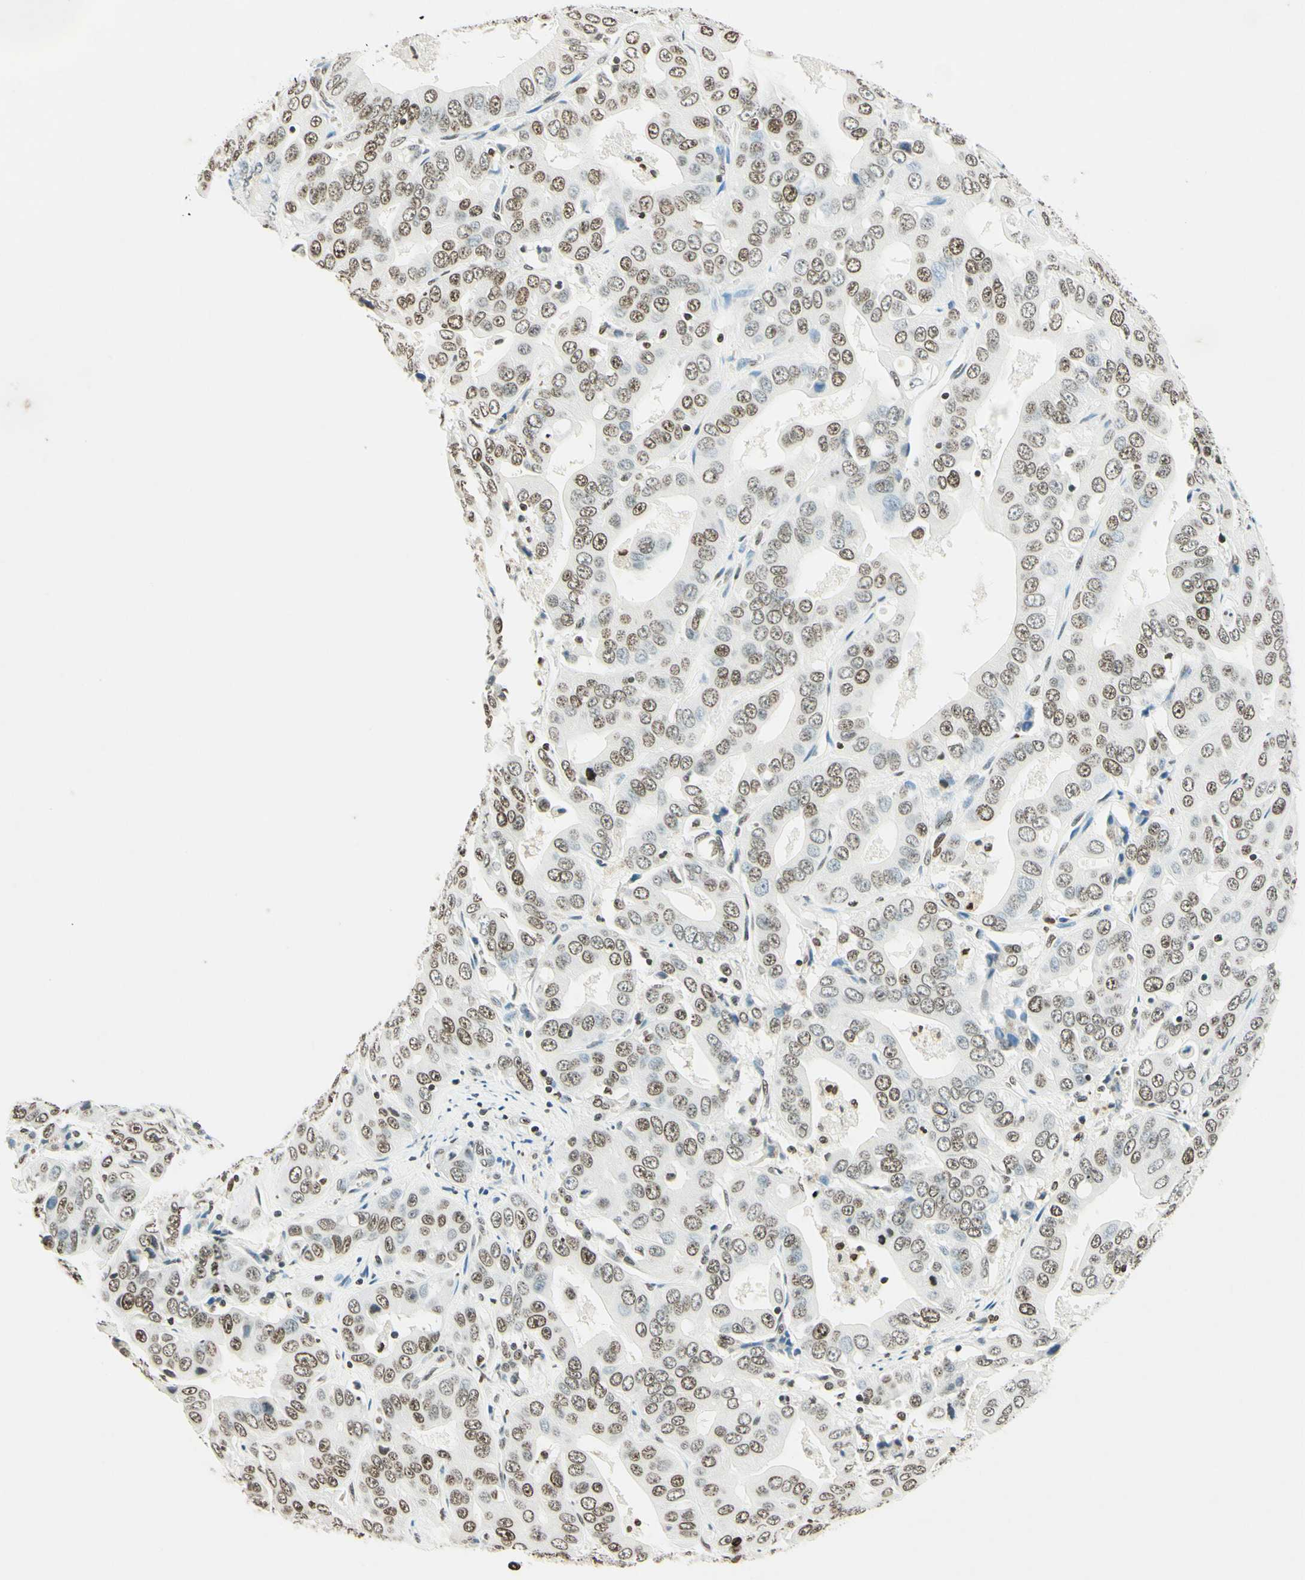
{"staining": {"intensity": "moderate", "quantity": "25%-75%", "location": "nuclear"}, "tissue": "liver cancer", "cell_type": "Tumor cells", "image_type": "cancer", "snomed": [{"axis": "morphology", "description": "Cholangiocarcinoma"}, {"axis": "topography", "description": "Liver"}], "caption": "A histopathology image showing moderate nuclear expression in about 25%-75% of tumor cells in cholangiocarcinoma (liver), as visualized by brown immunohistochemical staining.", "gene": "MSH2", "patient": {"sex": "female", "age": 52}}